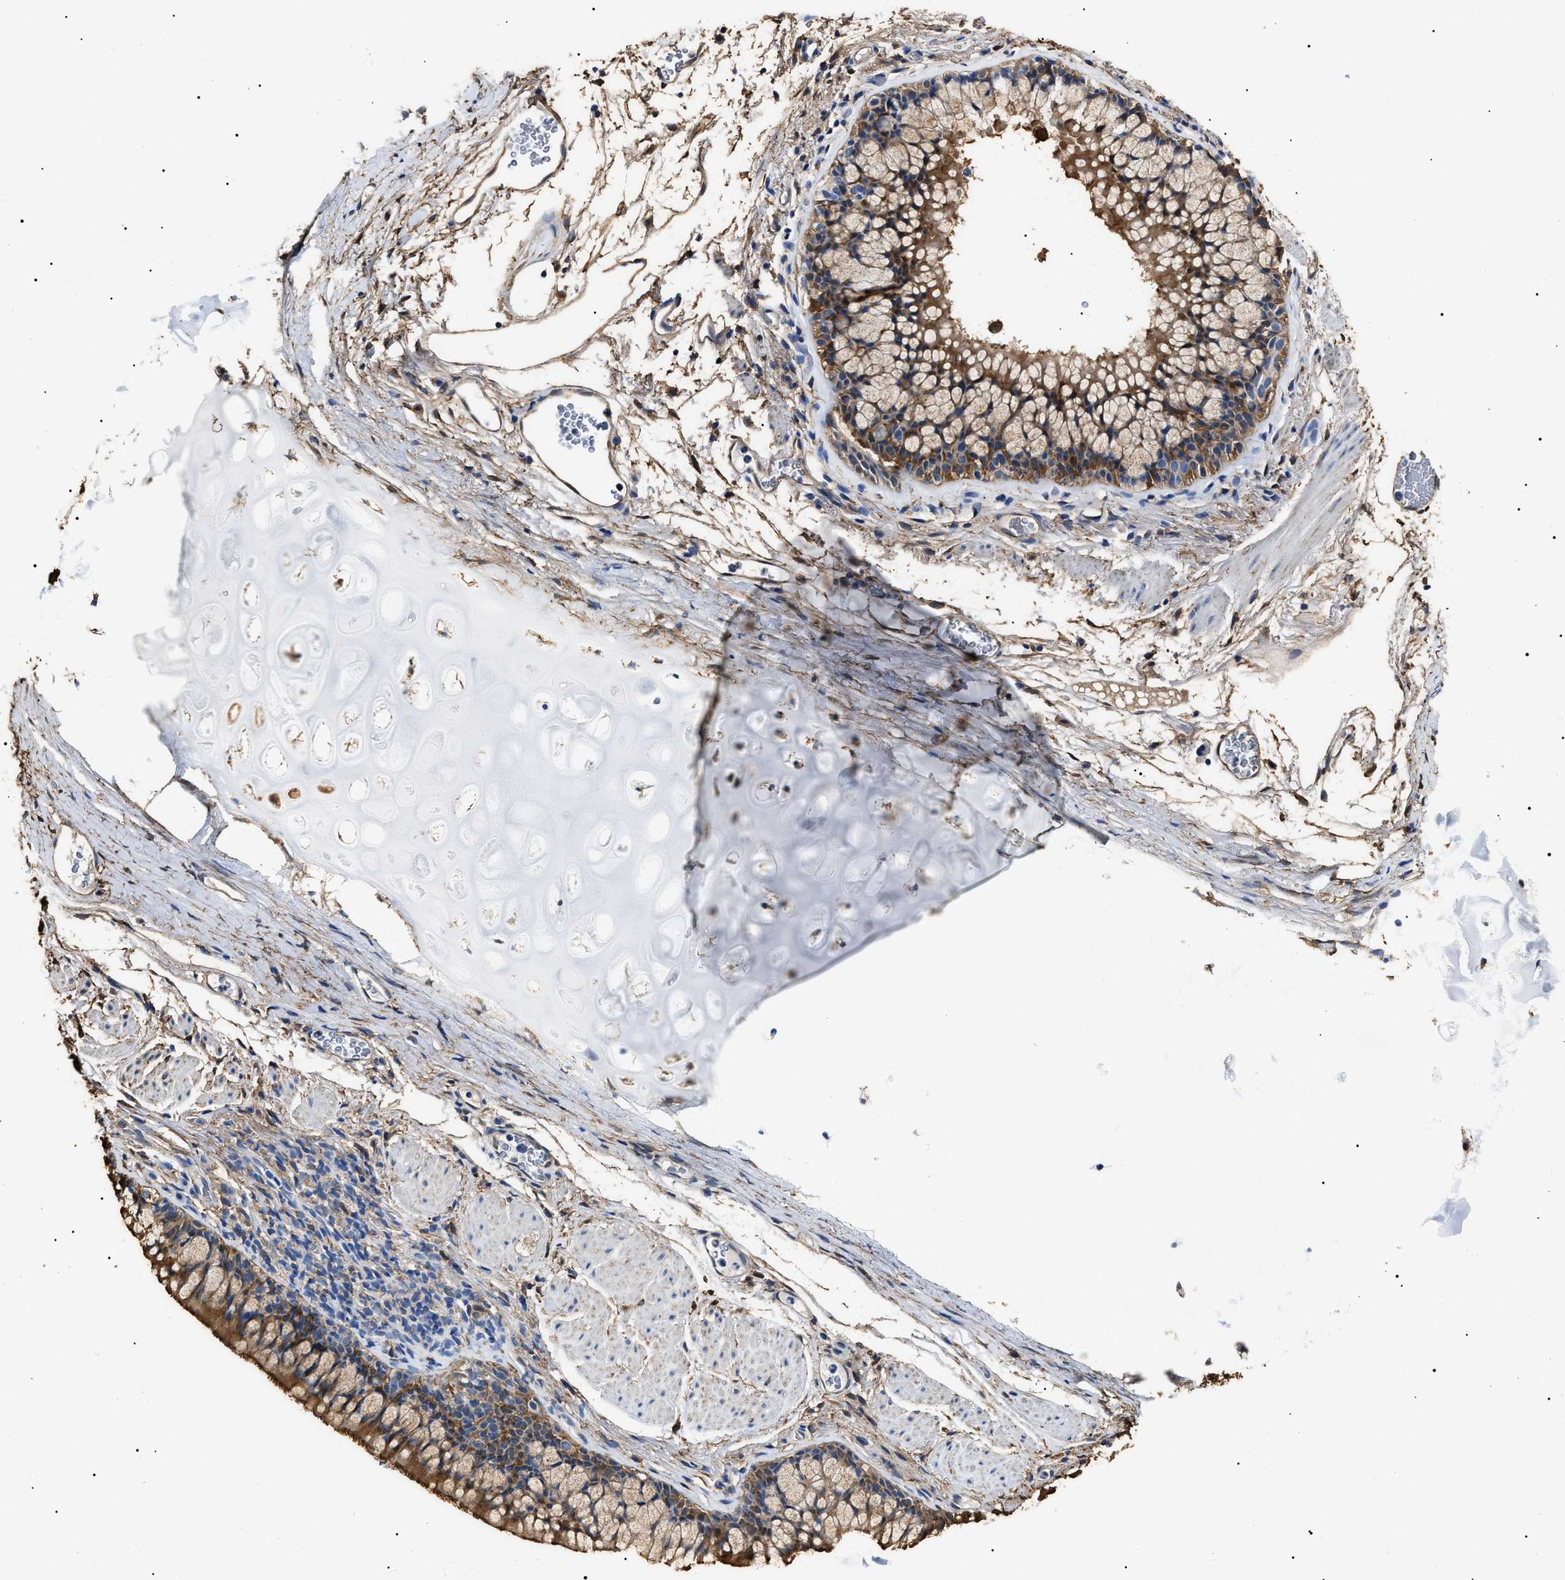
{"staining": {"intensity": "strong", "quantity": ">75%", "location": "cytoplasmic/membranous,nuclear"}, "tissue": "bronchus", "cell_type": "Respiratory epithelial cells", "image_type": "normal", "snomed": [{"axis": "morphology", "description": "Normal tissue, NOS"}, {"axis": "topography", "description": "Cartilage tissue"}, {"axis": "topography", "description": "Bronchus"}], "caption": "The image reveals a brown stain indicating the presence of a protein in the cytoplasmic/membranous,nuclear of respiratory epithelial cells in bronchus.", "gene": "ALDH1A1", "patient": {"sex": "female", "age": 53}}